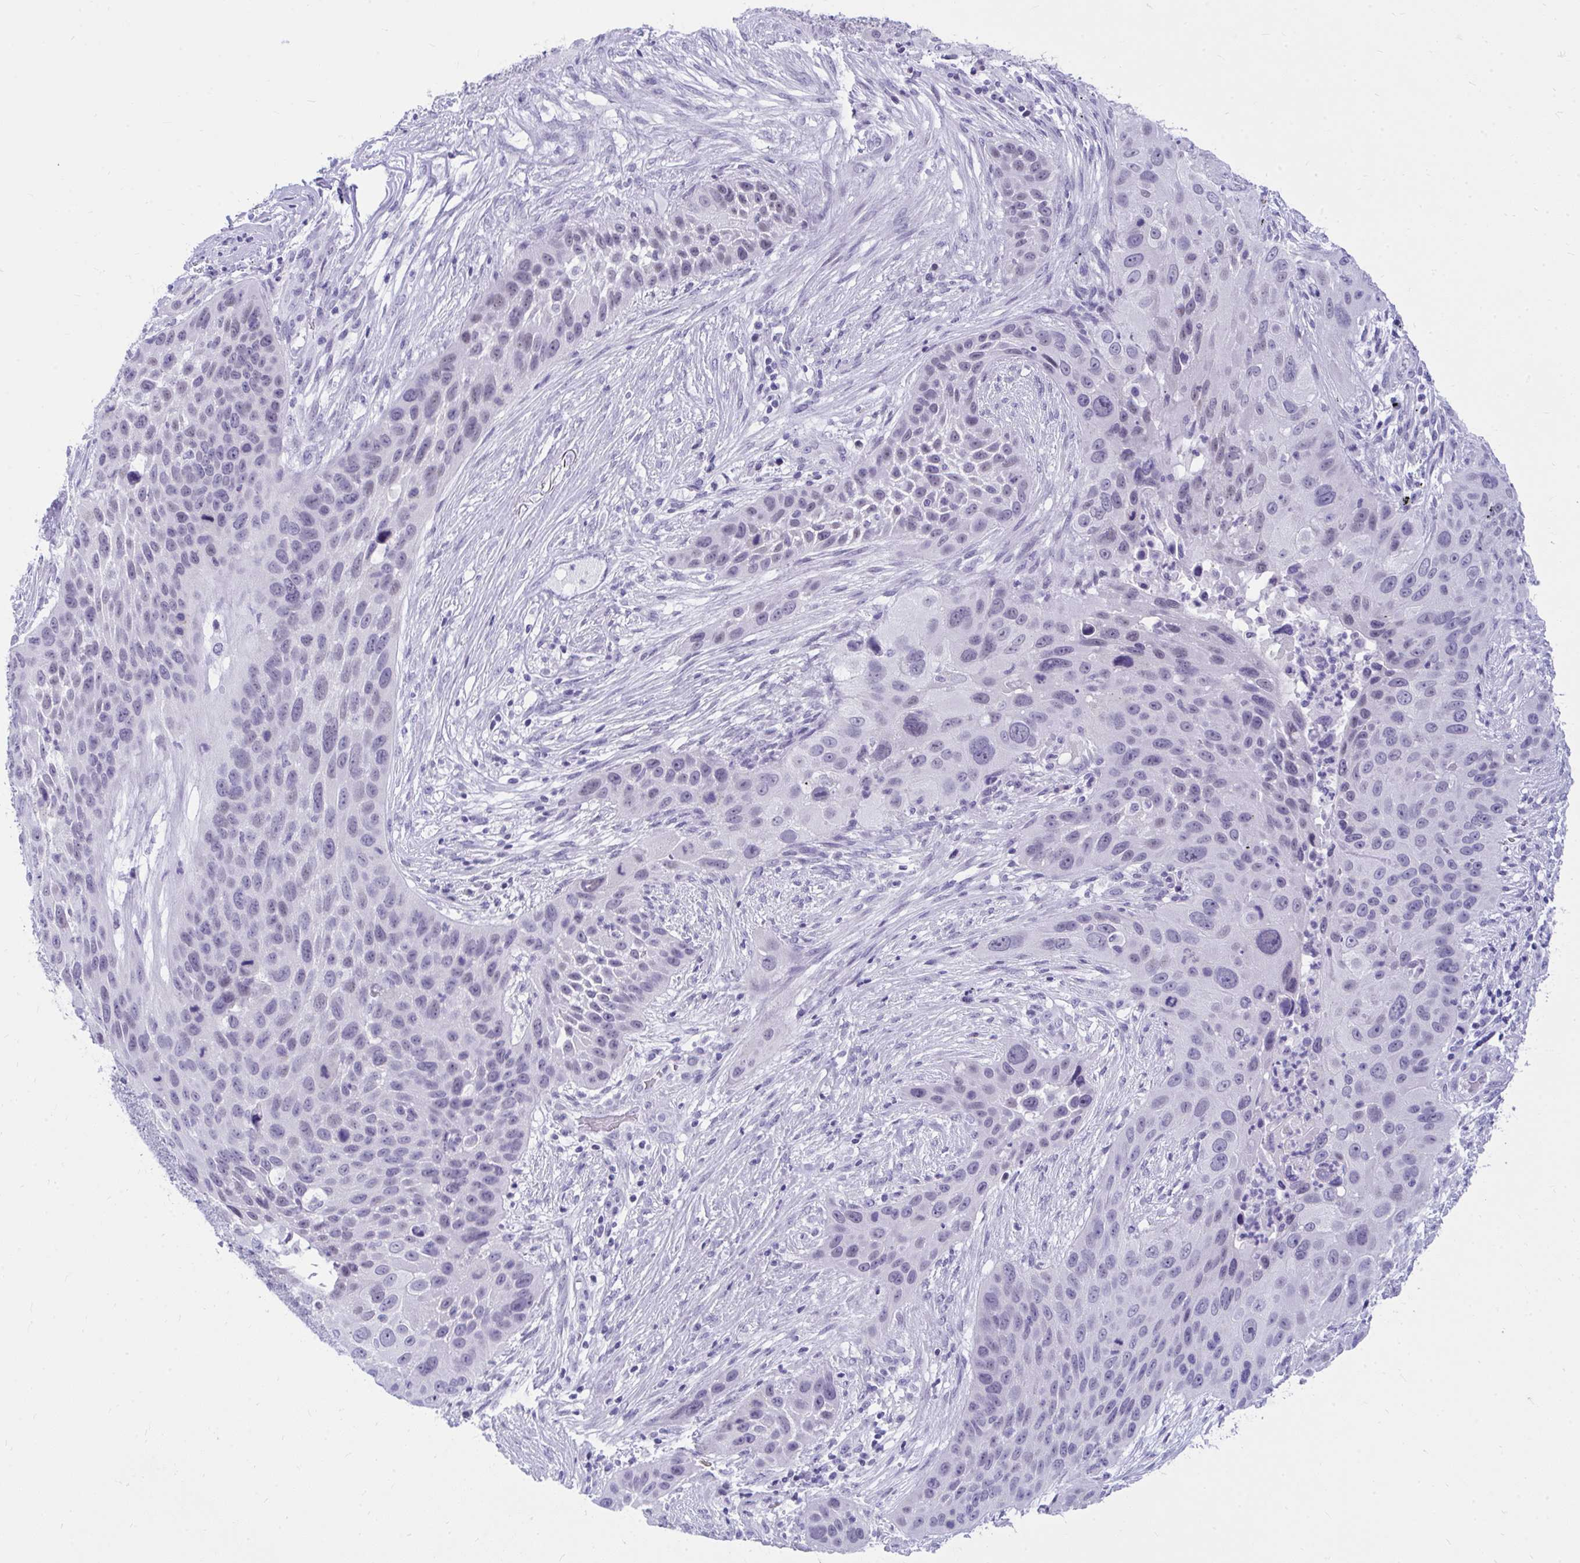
{"staining": {"intensity": "moderate", "quantity": "<25%", "location": "cytoplasmic/membranous"}, "tissue": "lung cancer", "cell_type": "Tumor cells", "image_type": "cancer", "snomed": [{"axis": "morphology", "description": "Squamous cell carcinoma, NOS"}, {"axis": "topography", "description": "Lung"}], "caption": "Protein expression analysis of human lung cancer reveals moderate cytoplasmic/membranous expression in about <25% of tumor cells. (DAB (3,3'-diaminobenzidine) IHC, brown staining for protein, blue staining for nuclei).", "gene": "OR5F1", "patient": {"sex": "male", "age": 63}}